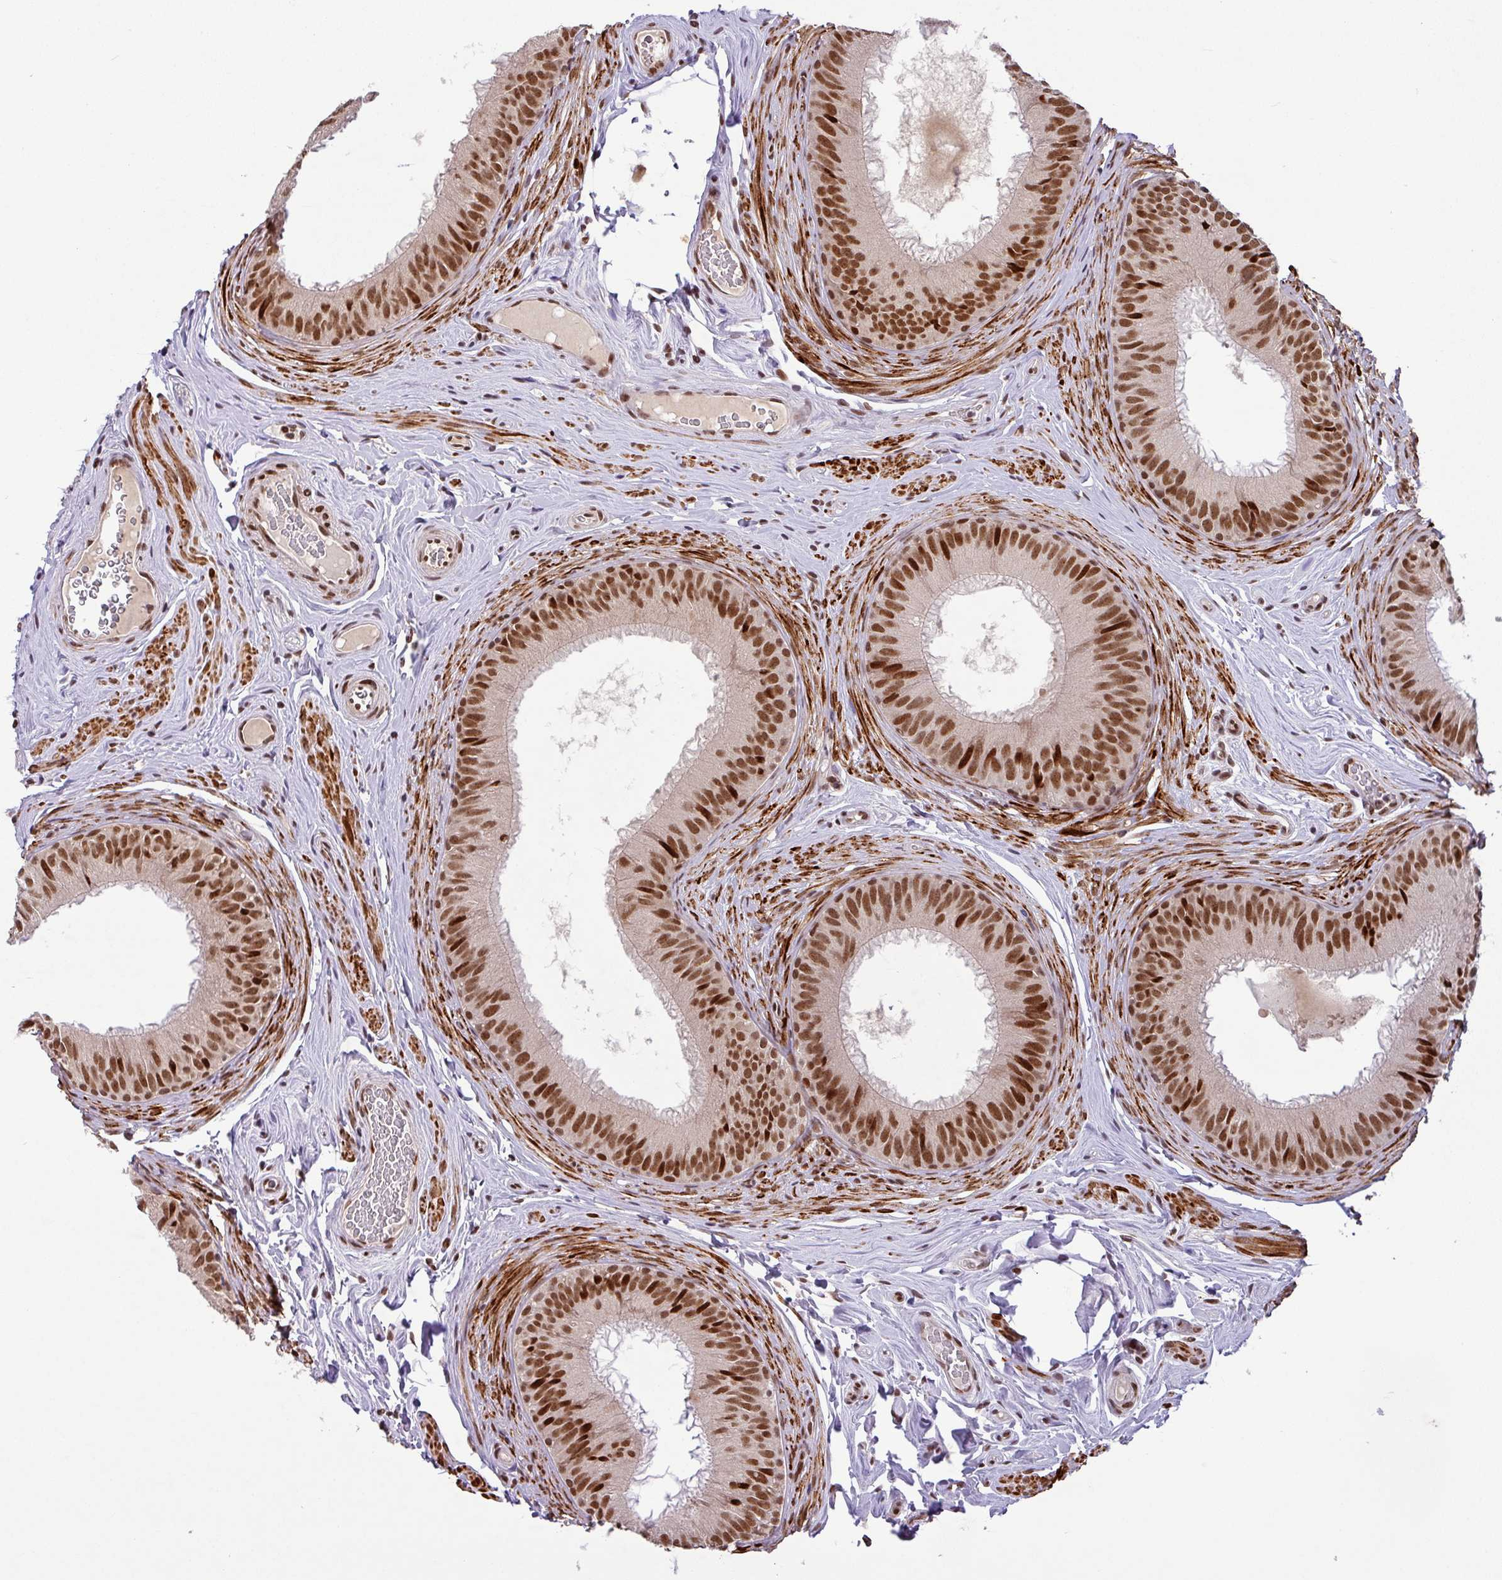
{"staining": {"intensity": "strong", "quantity": ">75%", "location": "nuclear"}, "tissue": "epididymis", "cell_type": "Glandular cells", "image_type": "normal", "snomed": [{"axis": "morphology", "description": "Normal tissue, NOS"}, {"axis": "topography", "description": "Epididymis, spermatic cord, NOS"}], "caption": "High-power microscopy captured an immunohistochemistry photomicrograph of normal epididymis, revealing strong nuclear staining in approximately >75% of glandular cells. (IHC, brightfield microscopy, high magnification).", "gene": "SRSF2", "patient": {"sex": "male", "age": 25}}